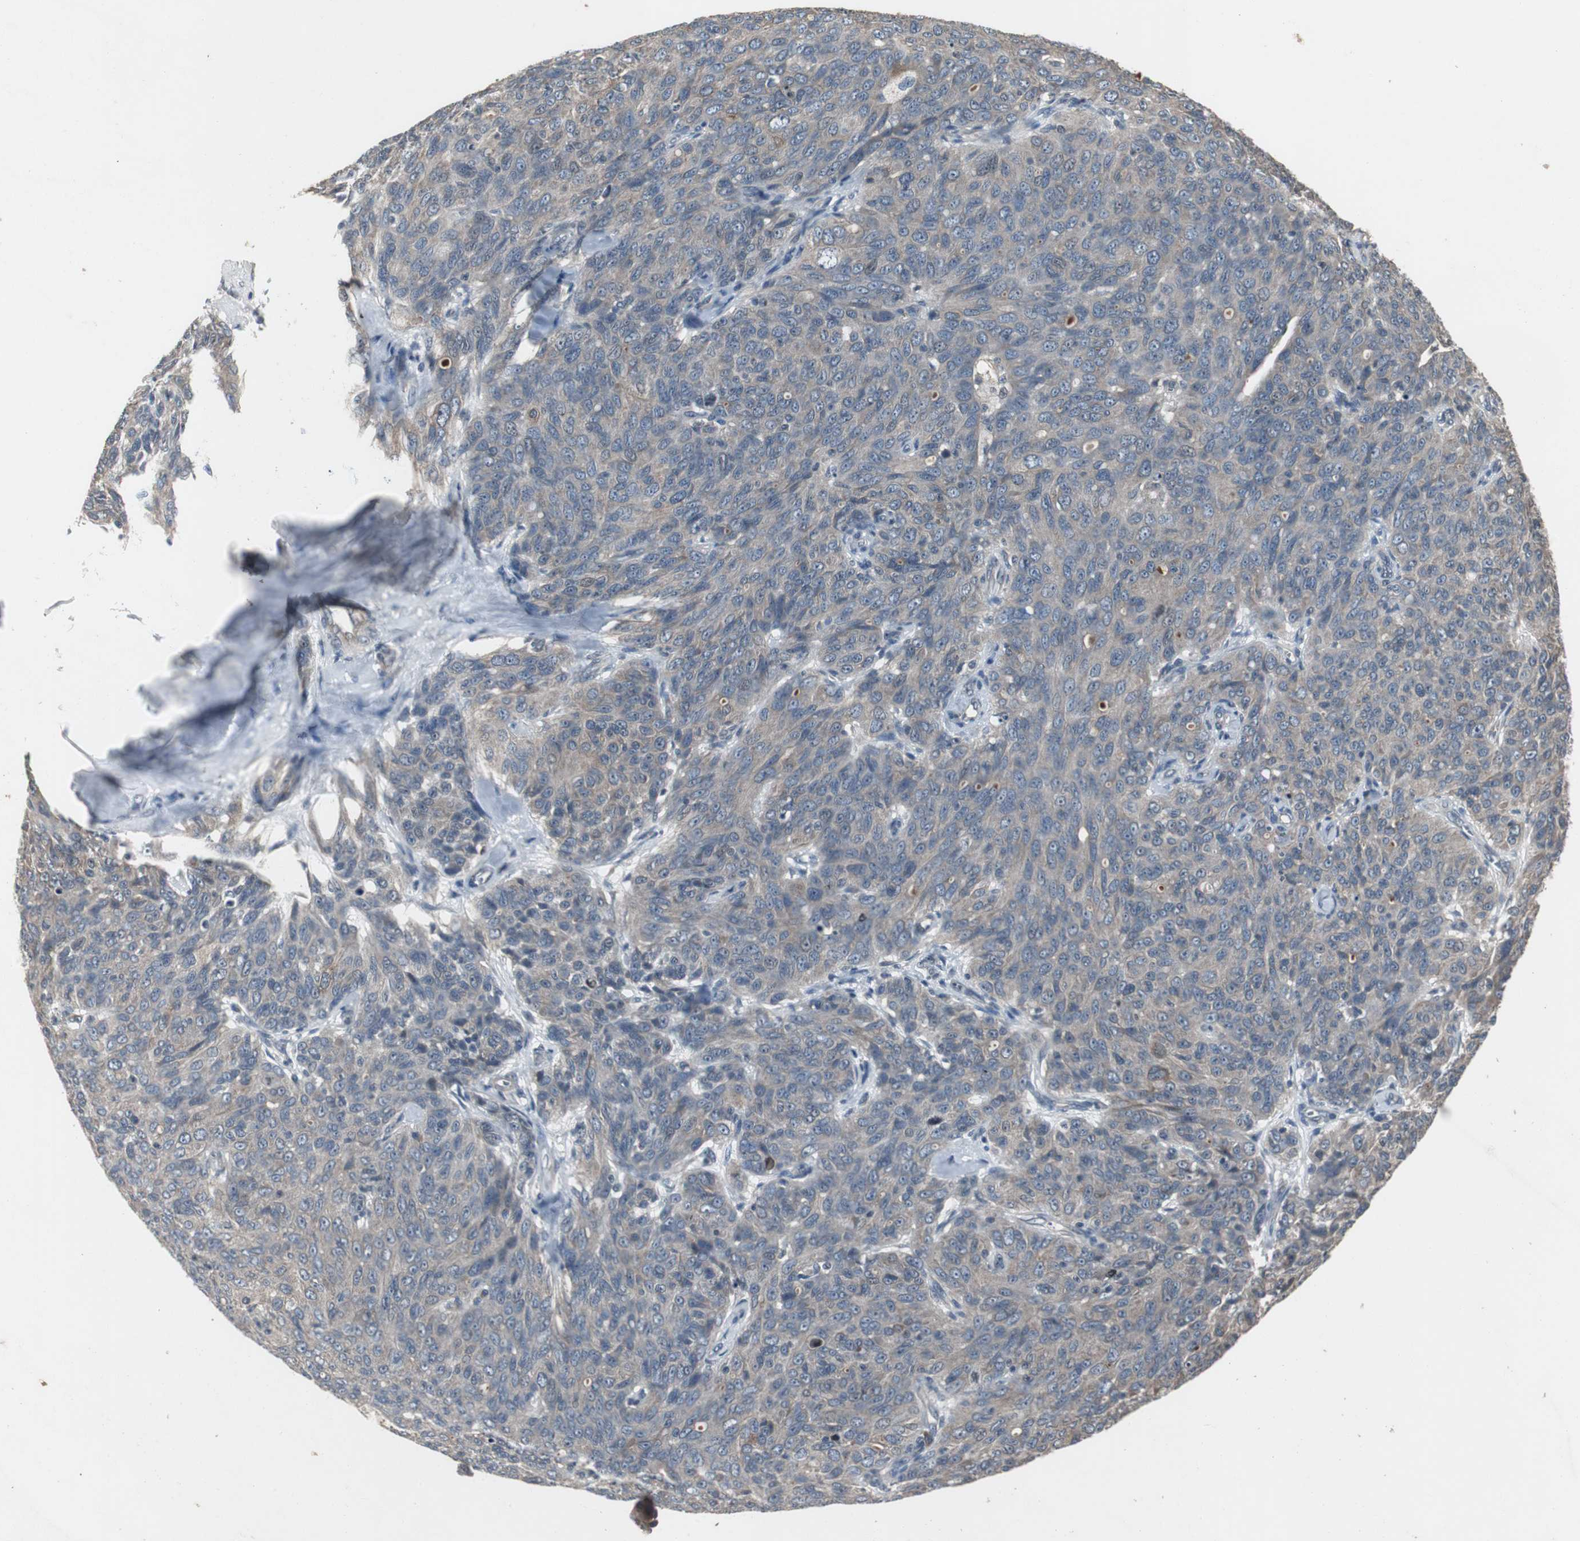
{"staining": {"intensity": "moderate", "quantity": ">75%", "location": "cytoplasmic/membranous"}, "tissue": "ovarian cancer", "cell_type": "Tumor cells", "image_type": "cancer", "snomed": [{"axis": "morphology", "description": "Carcinoma, endometroid"}, {"axis": "topography", "description": "Ovary"}], "caption": "Protein expression analysis of human ovarian cancer reveals moderate cytoplasmic/membranous positivity in about >75% of tumor cells.", "gene": "ZMPSTE24", "patient": {"sex": "female", "age": 60}}